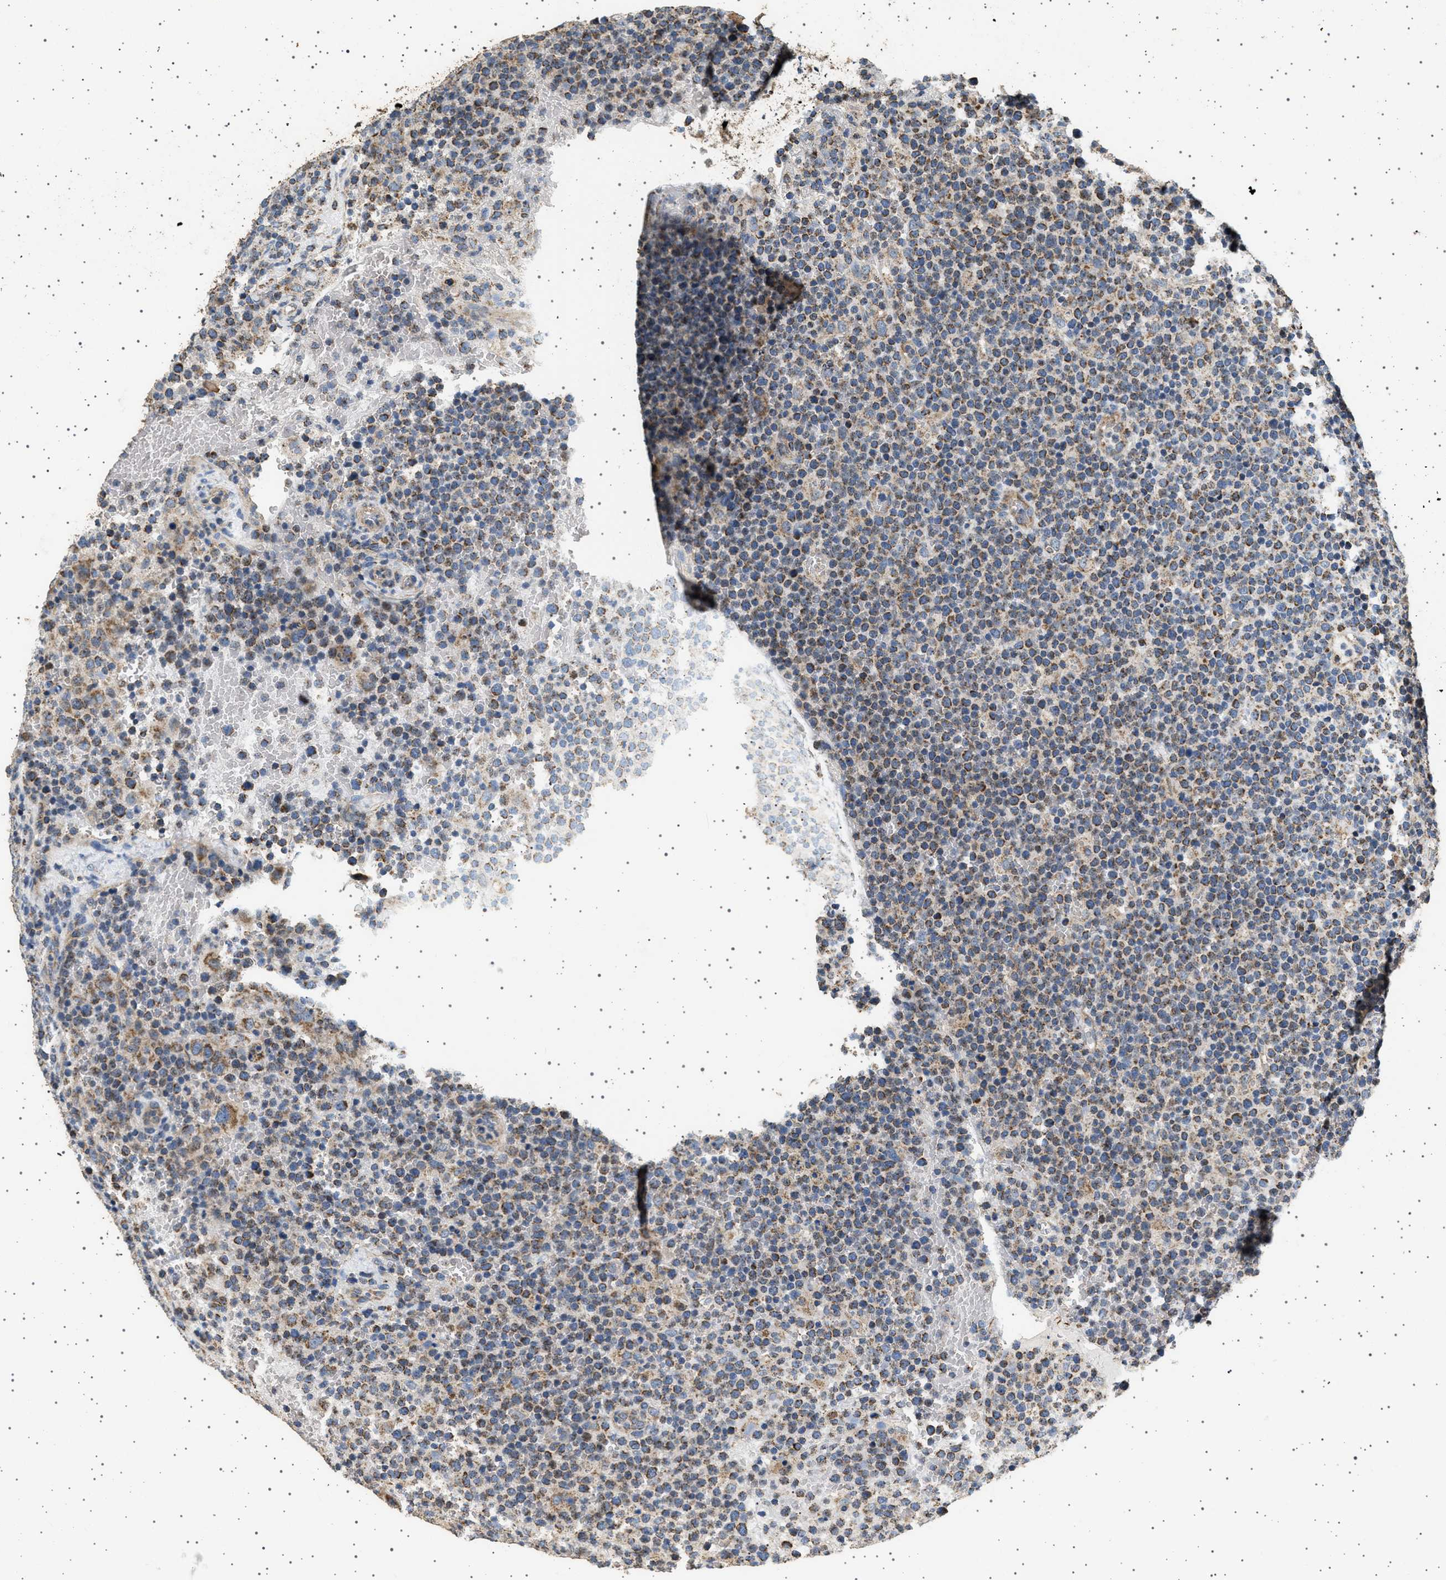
{"staining": {"intensity": "moderate", "quantity": ">75%", "location": "cytoplasmic/membranous"}, "tissue": "lymphoma", "cell_type": "Tumor cells", "image_type": "cancer", "snomed": [{"axis": "morphology", "description": "Malignant lymphoma, non-Hodgkin's type, High grade"}, {"axis": "topography", "description": "Lymph node"}], "caption": "Protein expression analysis of lymphoma shows moderate cytoplasmic/membranous staining in approximately >75% of tumor cells.", "gene": "KCNA4", "patient": {"sex": "male", "age": 61}}